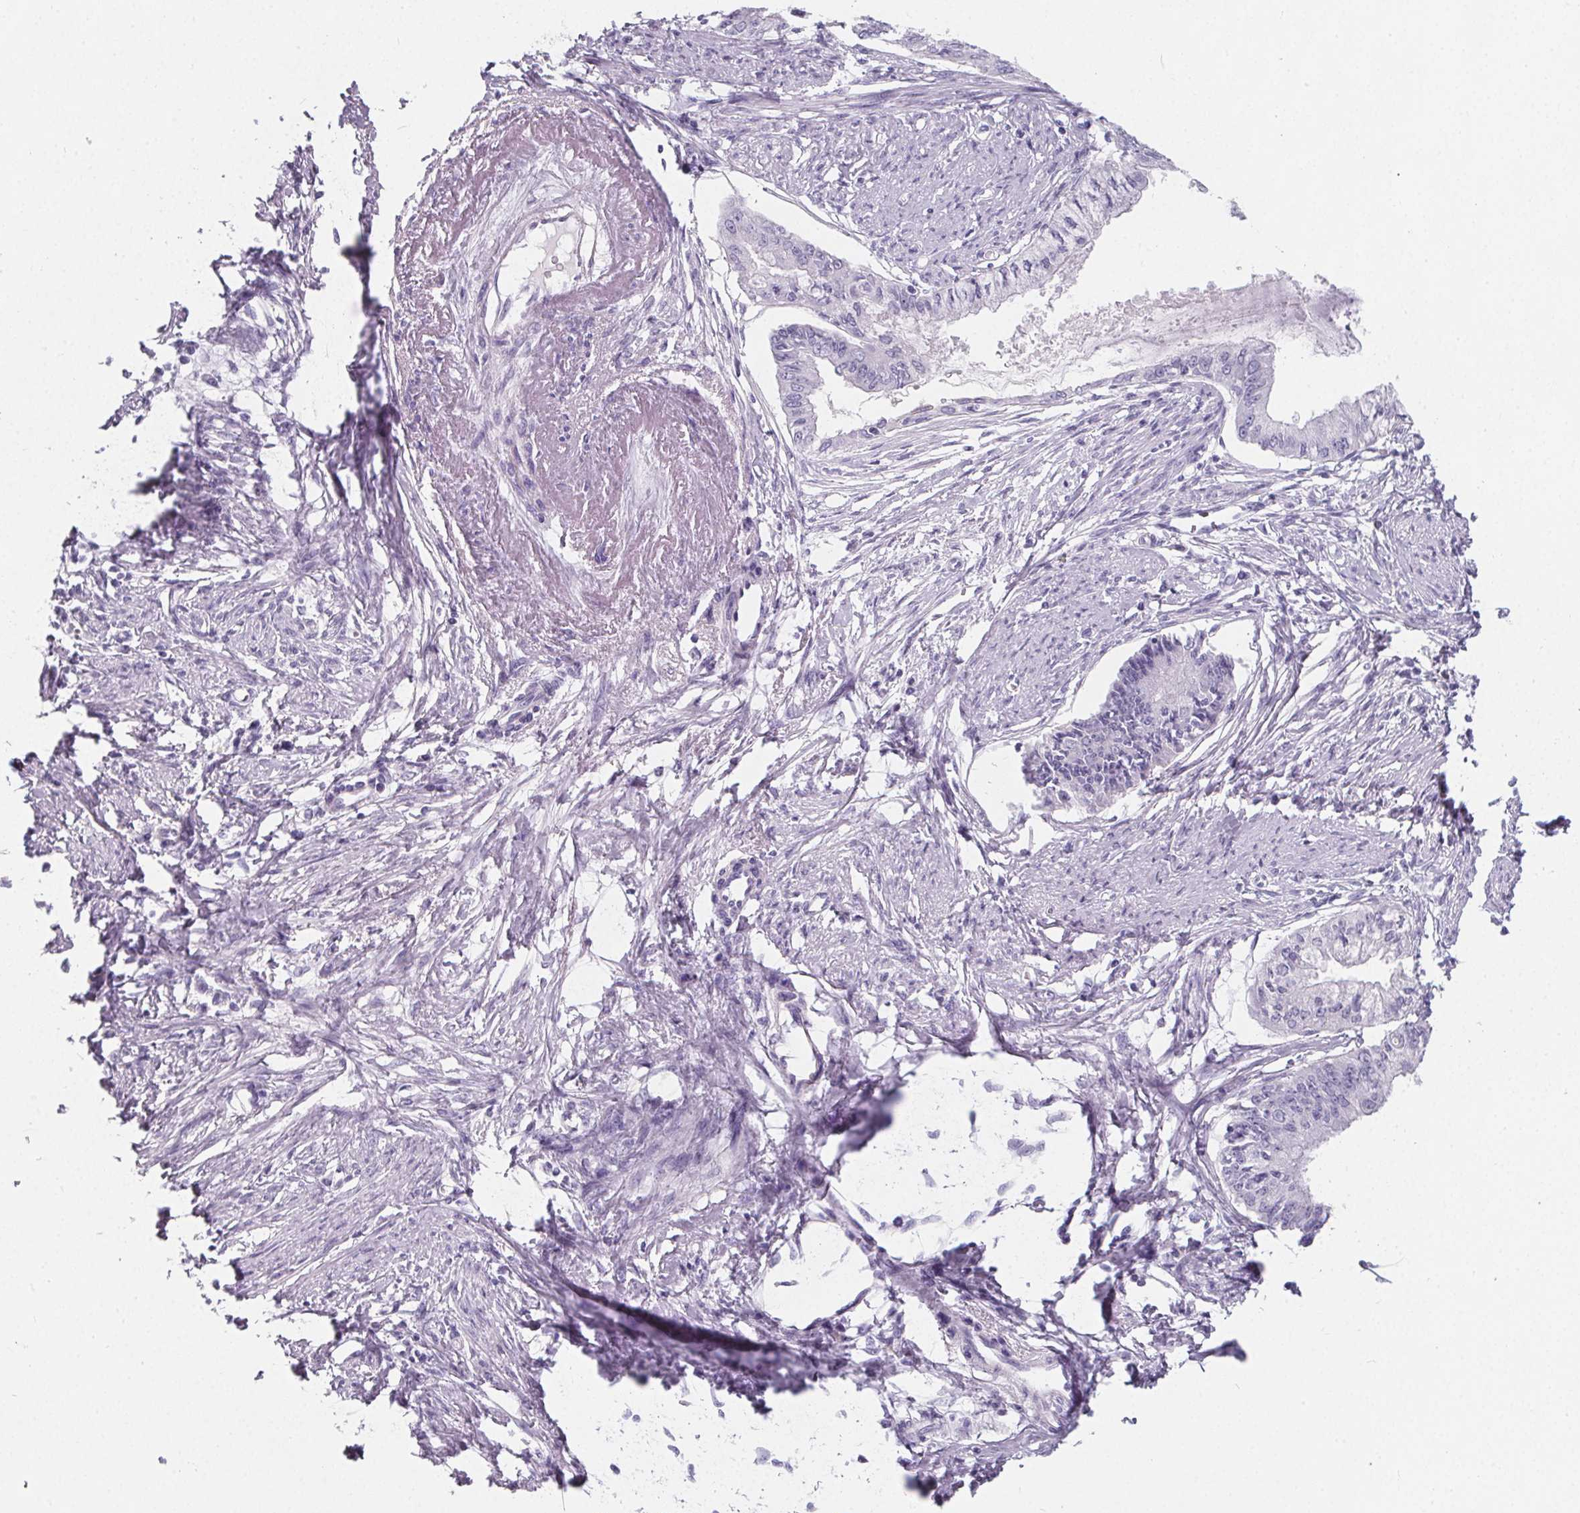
{"staining": {"intensity": "negative", "quantity": "none", "location": "none"}, "tissue": "endometrial cancer", "cell_type": "Tumor cells", "image_type": "cancer", "snomed": [{"axis": "morphology", "description": "Adenocarcinoma, NOS"}, {"axis": "topography", "description": "Endometrium"}], "caption": "IHC histopathology image of neoplastic tissue: human adenocarcinoma (endometrial) stained with DAB (3,3'-diaminobenzidine) demonstrates no significant protein expression in tumor cells. (Brightfield microscopy of DAB IHC at high magnification).", "gene": "ADRB1", "patient": {"sex": "female", "age": 76}}